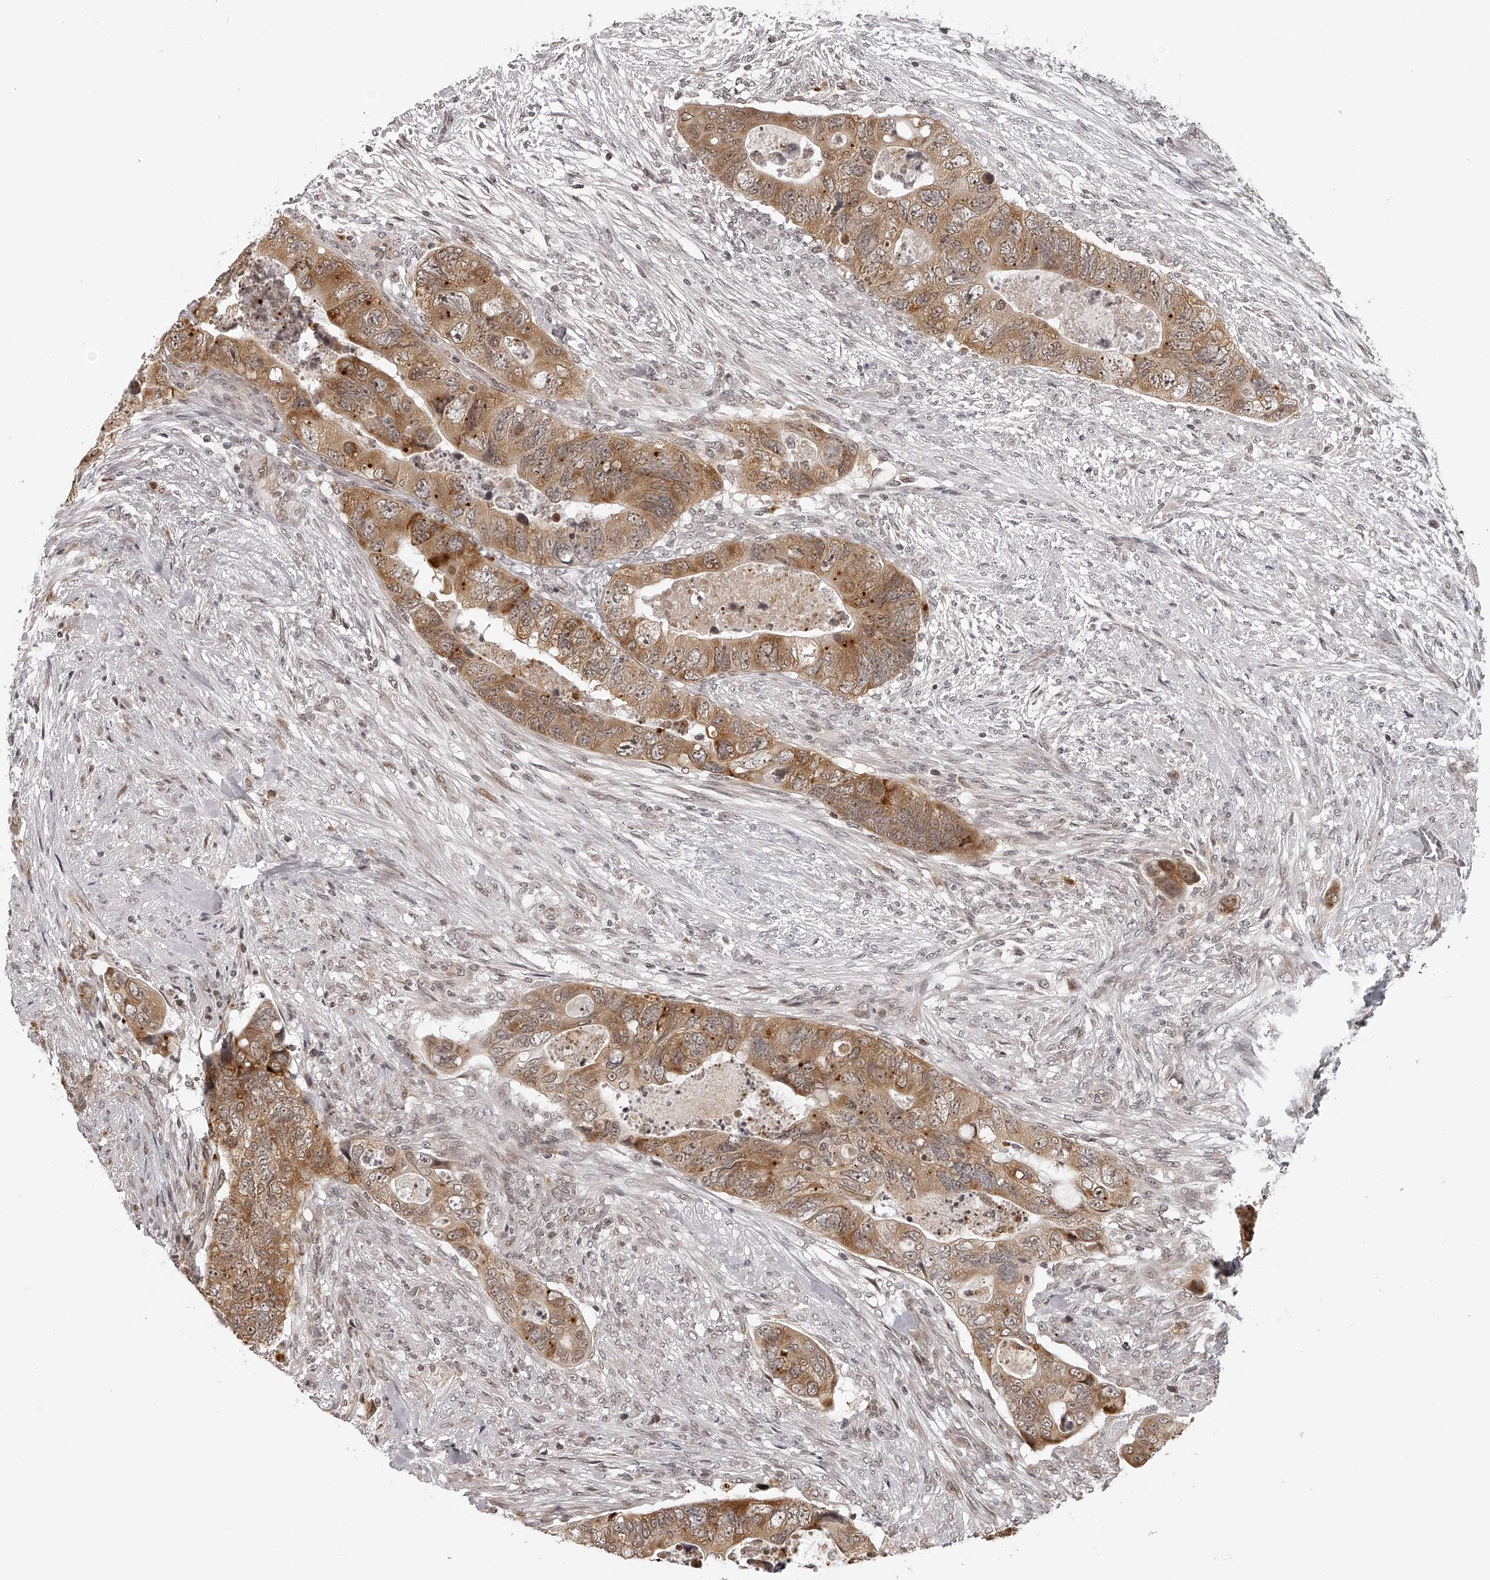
{"staining": {"intensity": "moderate", "quantity": ">75%", "location": "cytoplasmic/membranous,nuclear"}, "tissue": "colorectal cancer", "cell_type": "Tumor cells", "image_type": "cancer", "snomed": [{"axis": "morphology", "description": "Adenocarcinoma, NOS"}, {"axis": "topography", "description": "Rectum"}], "caption": "This image shows colorectal adenocarcinoma stained with immunohistochemistry (IHC) to label a protein in brown. The cytoplasmic/membranous and nuclear of tumor cells show moderate positivity for the protein. Nuclei are counter-stained blue.", "gene": "ODF2L", "patient": {"sex": "male", "age": 63}}